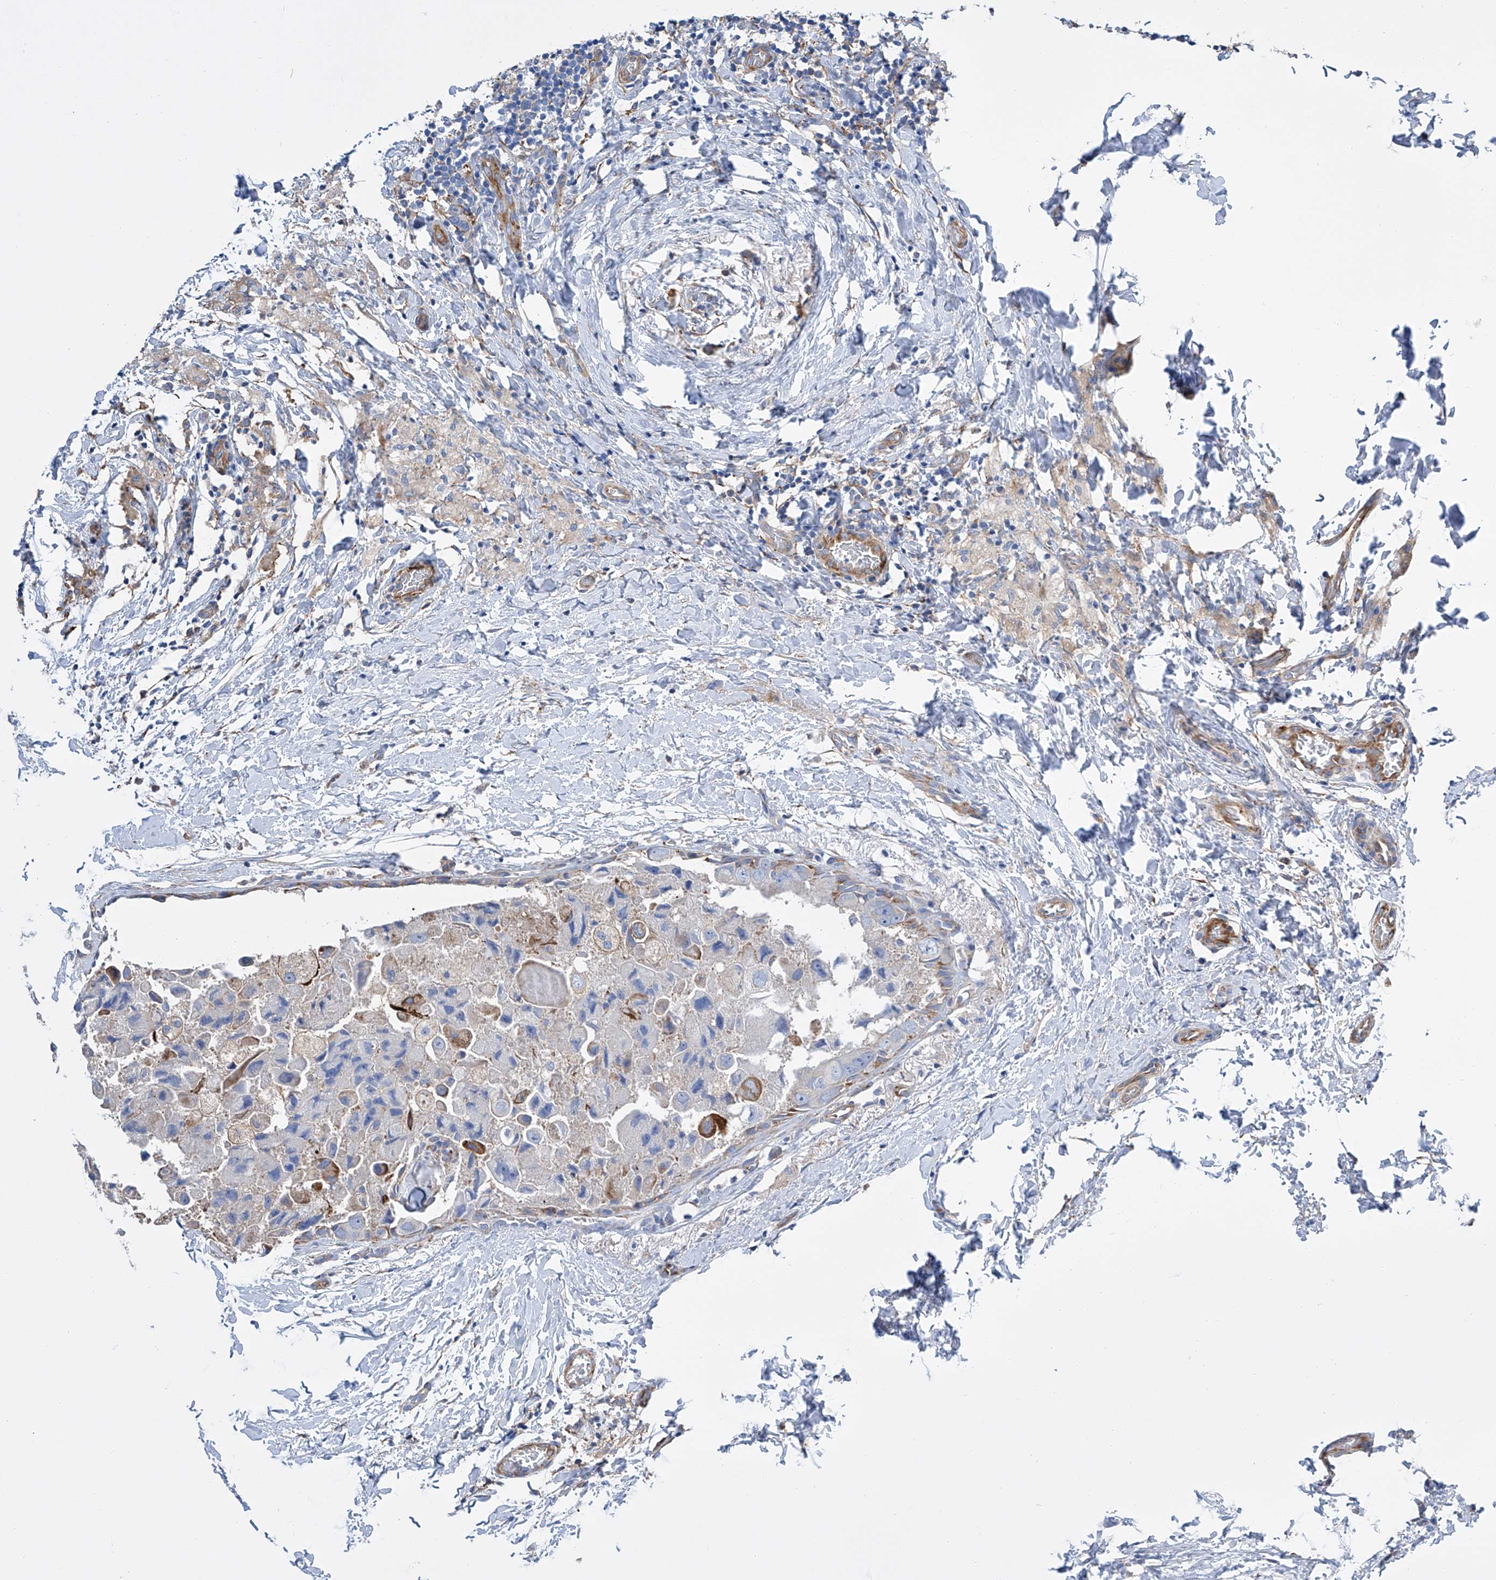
{"staining": {"intensity": "moderate", "quantity": "<25%", "location": "cytoplasmic/membranous"}, "tissue": "breast cancer", "cell_type": "Tumor cells", "image_type": "cancer", "snomed": [{"axis": "morphology", "description": "Duct carcinoma"}, {"axis": "topography", "description": "Breast"}], "caption": "Protein analysis of breast invasive ductal carcinoma tissue displays moderate cytoplasmic/membranous staining in about <25% of tumor cells.", "gene": "GPT", "patient": {"sex": "female", "age": 62}}